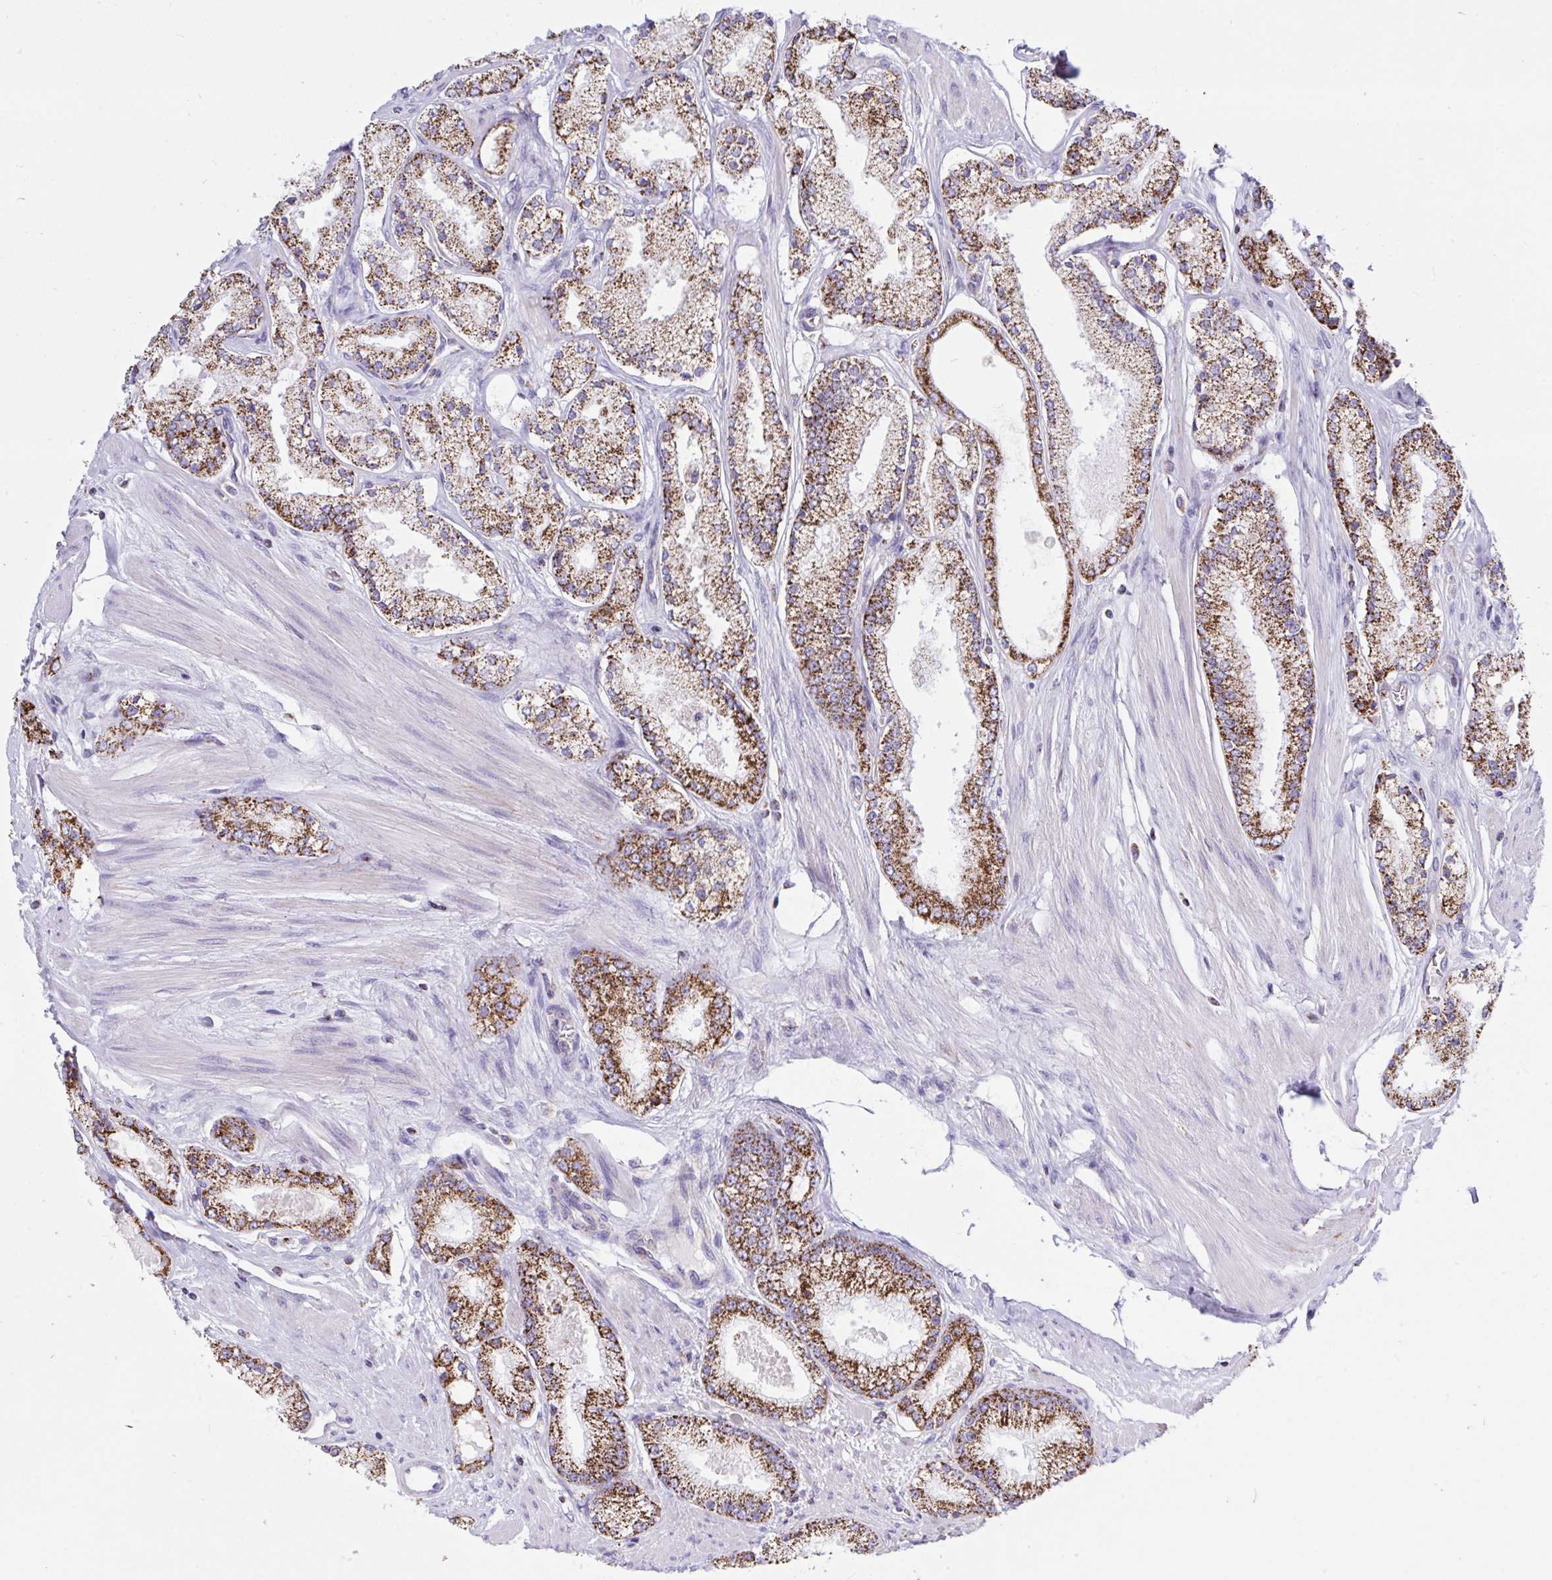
{"staining": {"intensity": "strong", "quantity": ">75%", "location": "cytoplasmic/membranous"}, "tissue": "prostate cancer", "cell_type": "Tumor cells", "image_type": "cancer", "snomed": [{"axis": "morphology", "description": "Adenocarcinoma, High grade"}, {"axis": "topography", "description": "Prostate"}], "caption": "Strong cytoplasmic/membranous positivity for a protein is appreciated in about >75% of tumor cells of prostate cancer using immunohistochemistry.", "gene": "HSPE1", "patient": {"sex": "male", "age": 63}}